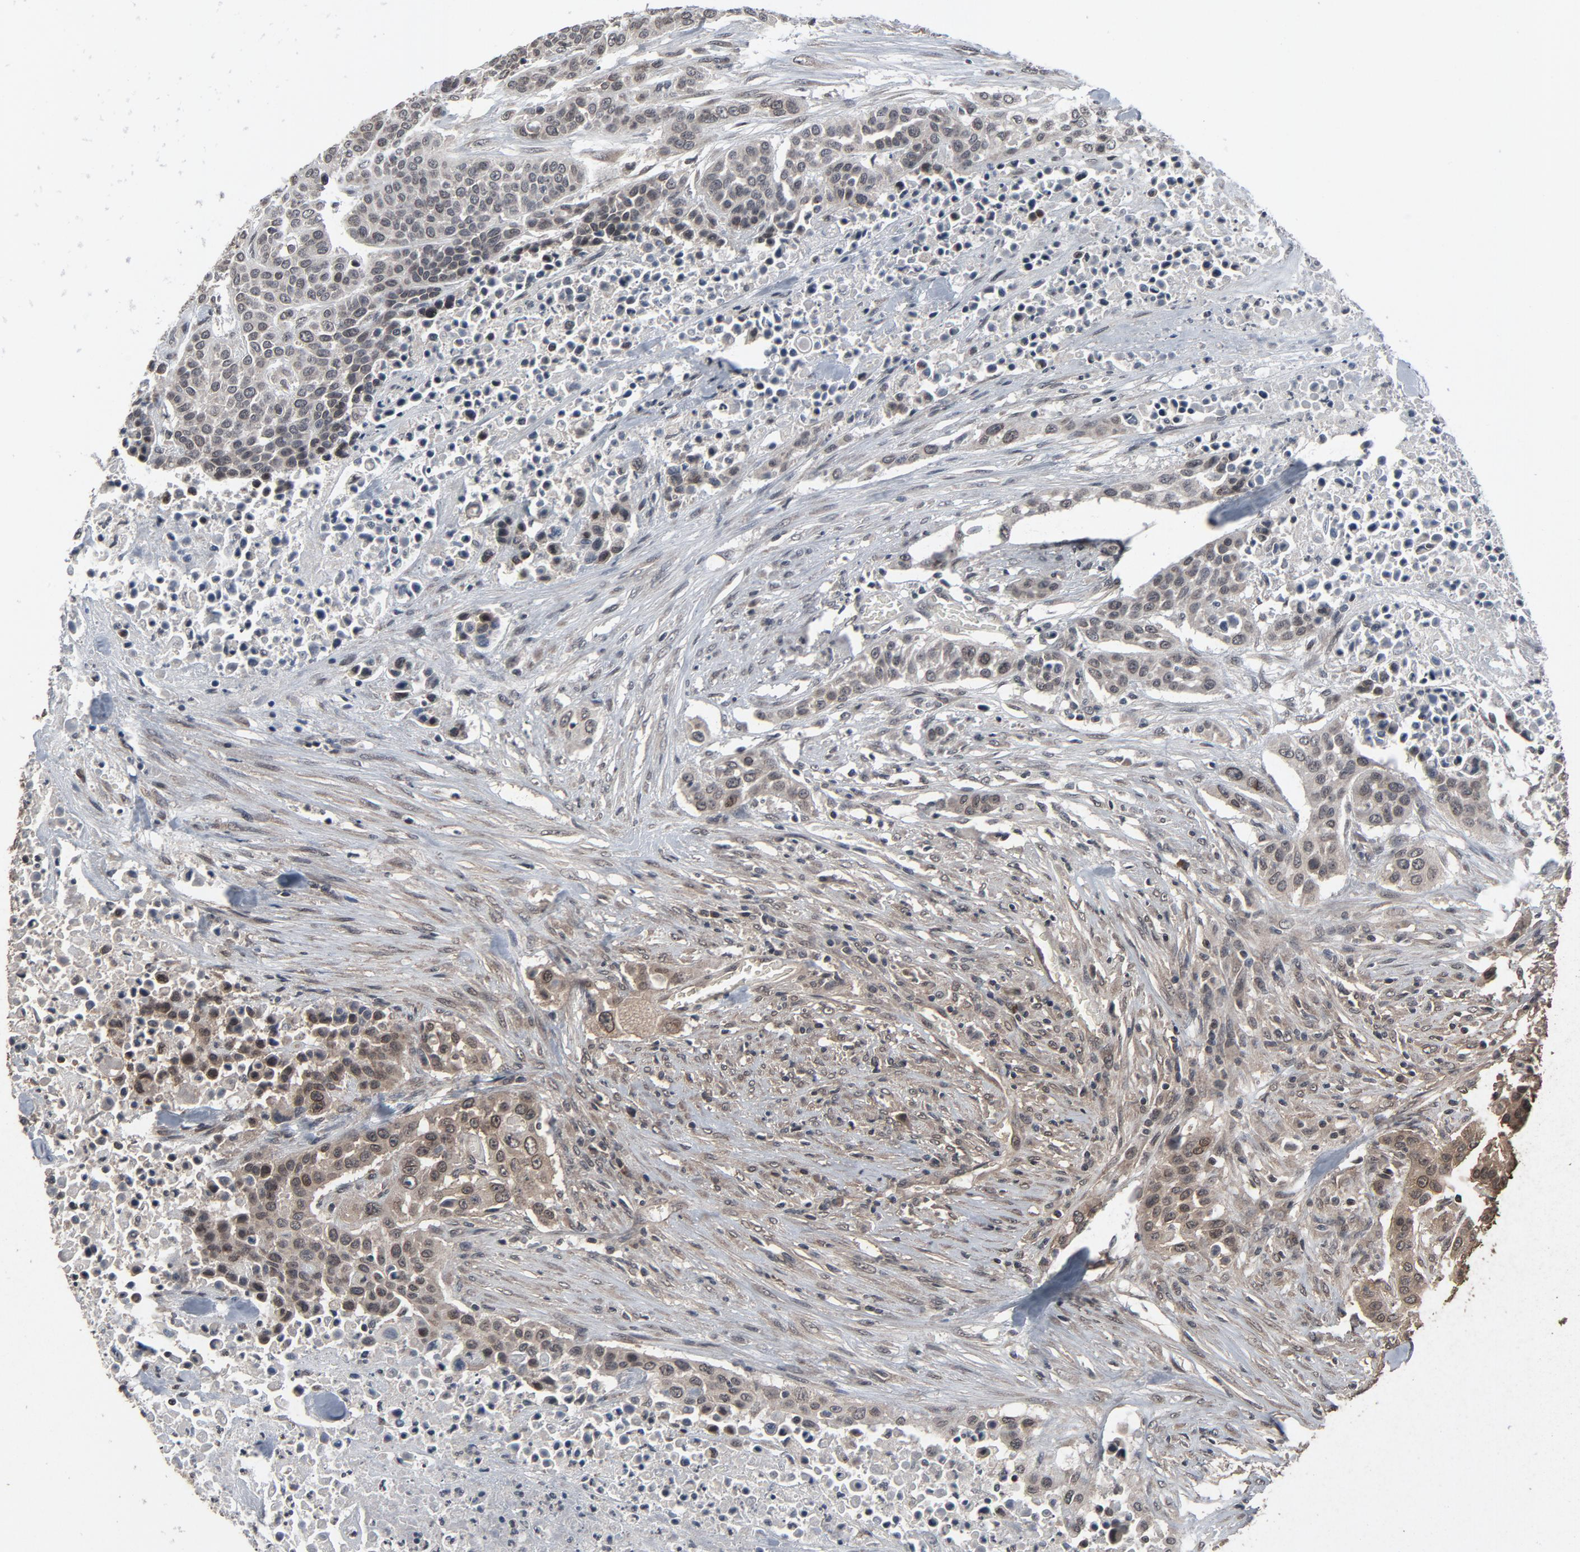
{"staining": {"intensity": "moderate", "quantity": "<25%", "location": "cytoplasmic/membranous,nuclear"}, "tissue": "urothelial cancer", "cell_type": "Tumor cells", "image_type": "cancer", "snomed": [{"axis": "morphology", "description": "Urothelial carcinoma, High grade"}, {"axis": "topography", "description": "Urinary bladder"}], "caption": "Human urothelial cancer stained with a brown dye displays moderate cytoplasmic/membranous and nuclear positive positivity in about <25% of tumor cells.", "gene": "POM121", "patient": {"sex": "male", "age": 74}}